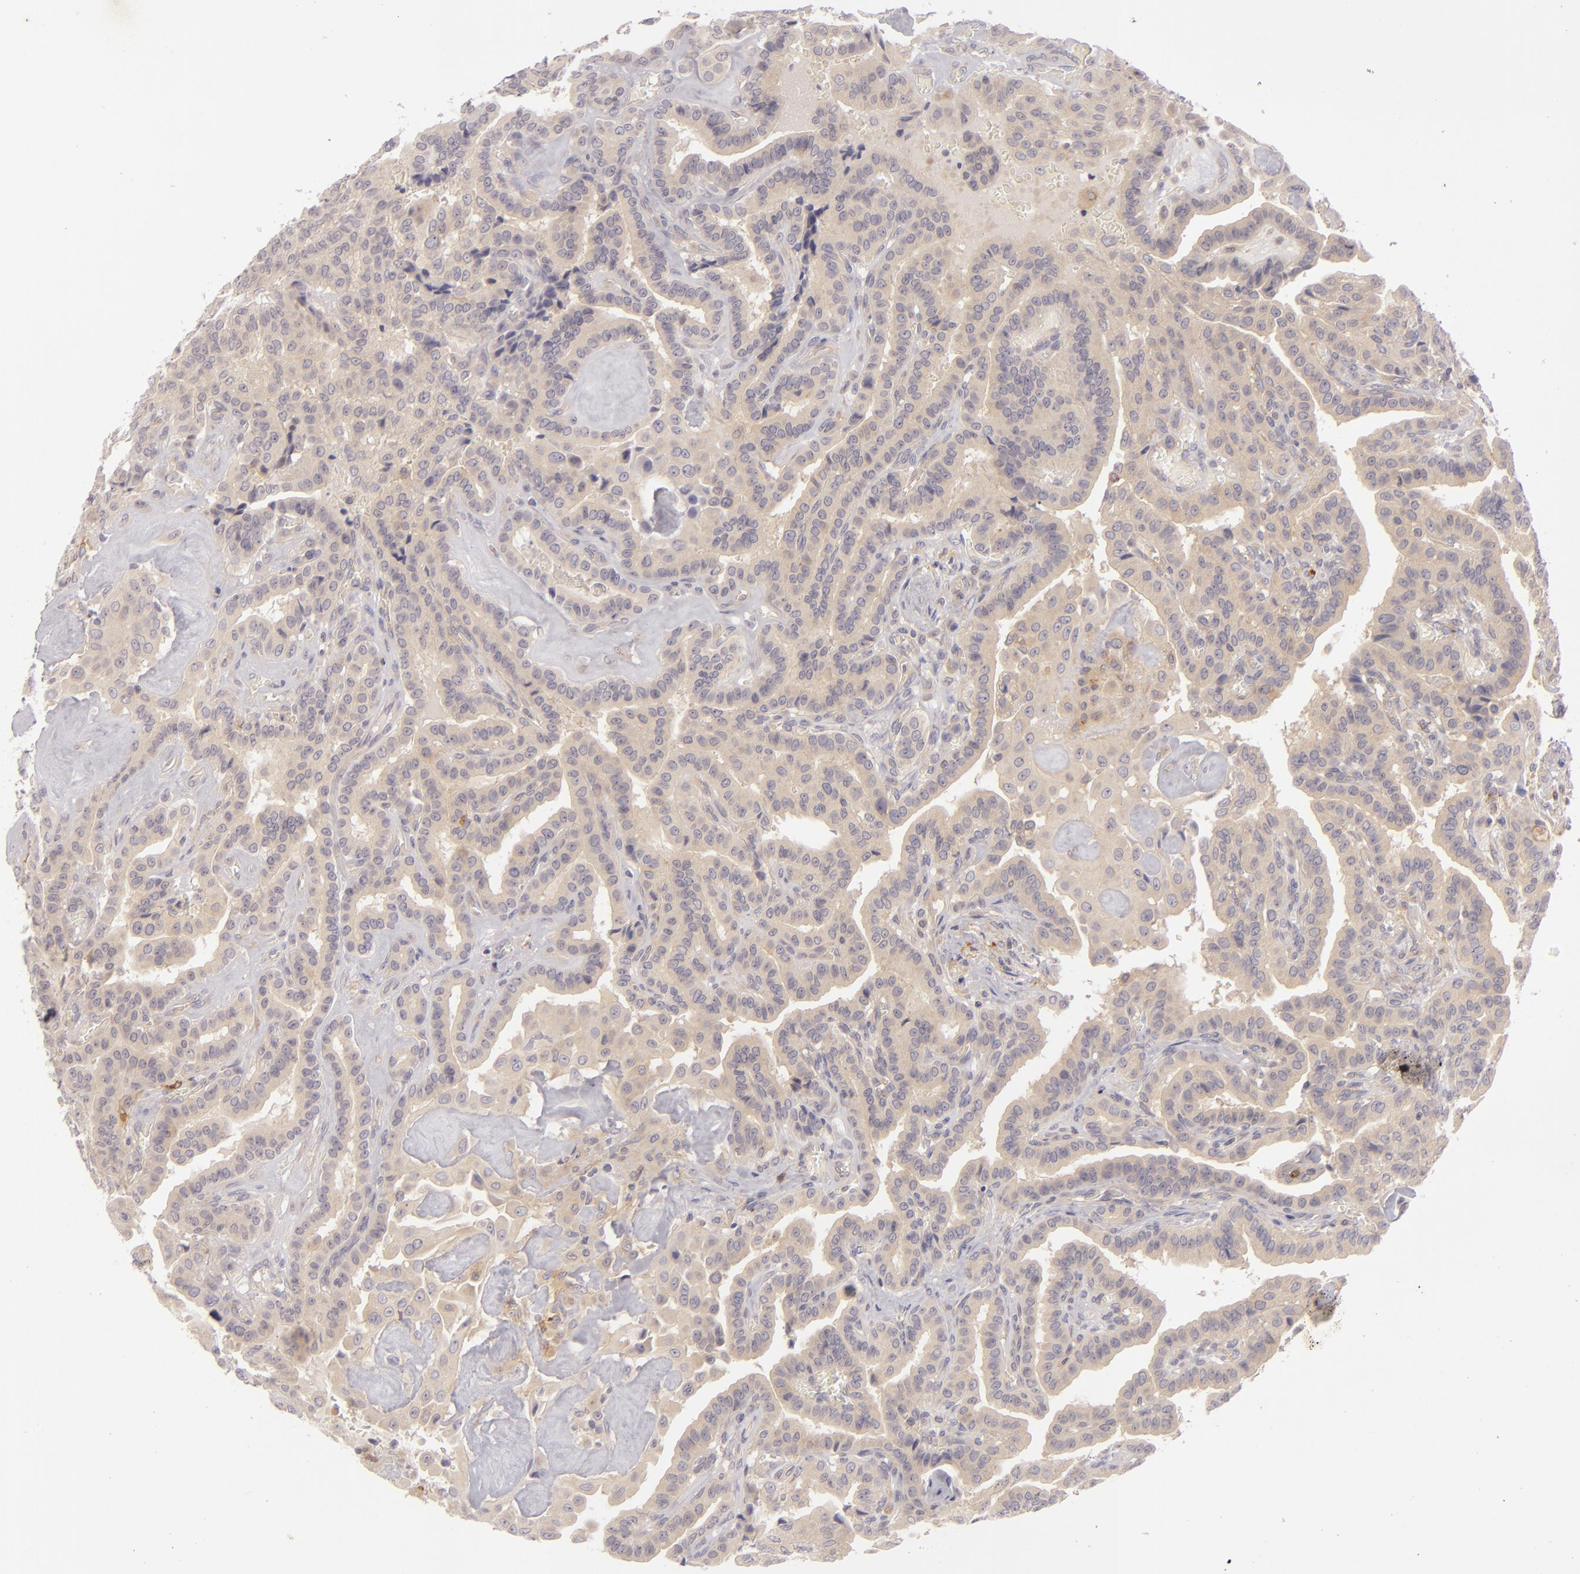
{"staining": {"intensity": "weak", "quantity": ">75%", "location": "cytoplasmic/membranous"}, "tissue": "thyroid cancer", "cell_type": "Tumor cells", "image_type": "cancer", "snomed": [{"axis": "morphology", "description": "Papillary adenocarcinoma, NOS"}, {"axis": "topography", "description": "Thyroid gland"}], "caption": "IHC of thyroid cancer shows low levels of weak cytoplasmic/membranous staining in about >75% of tumor cells. Nuclei are stained in blue.", "gene": "CD83", "patient": {"sex": "male", "age": 87}}